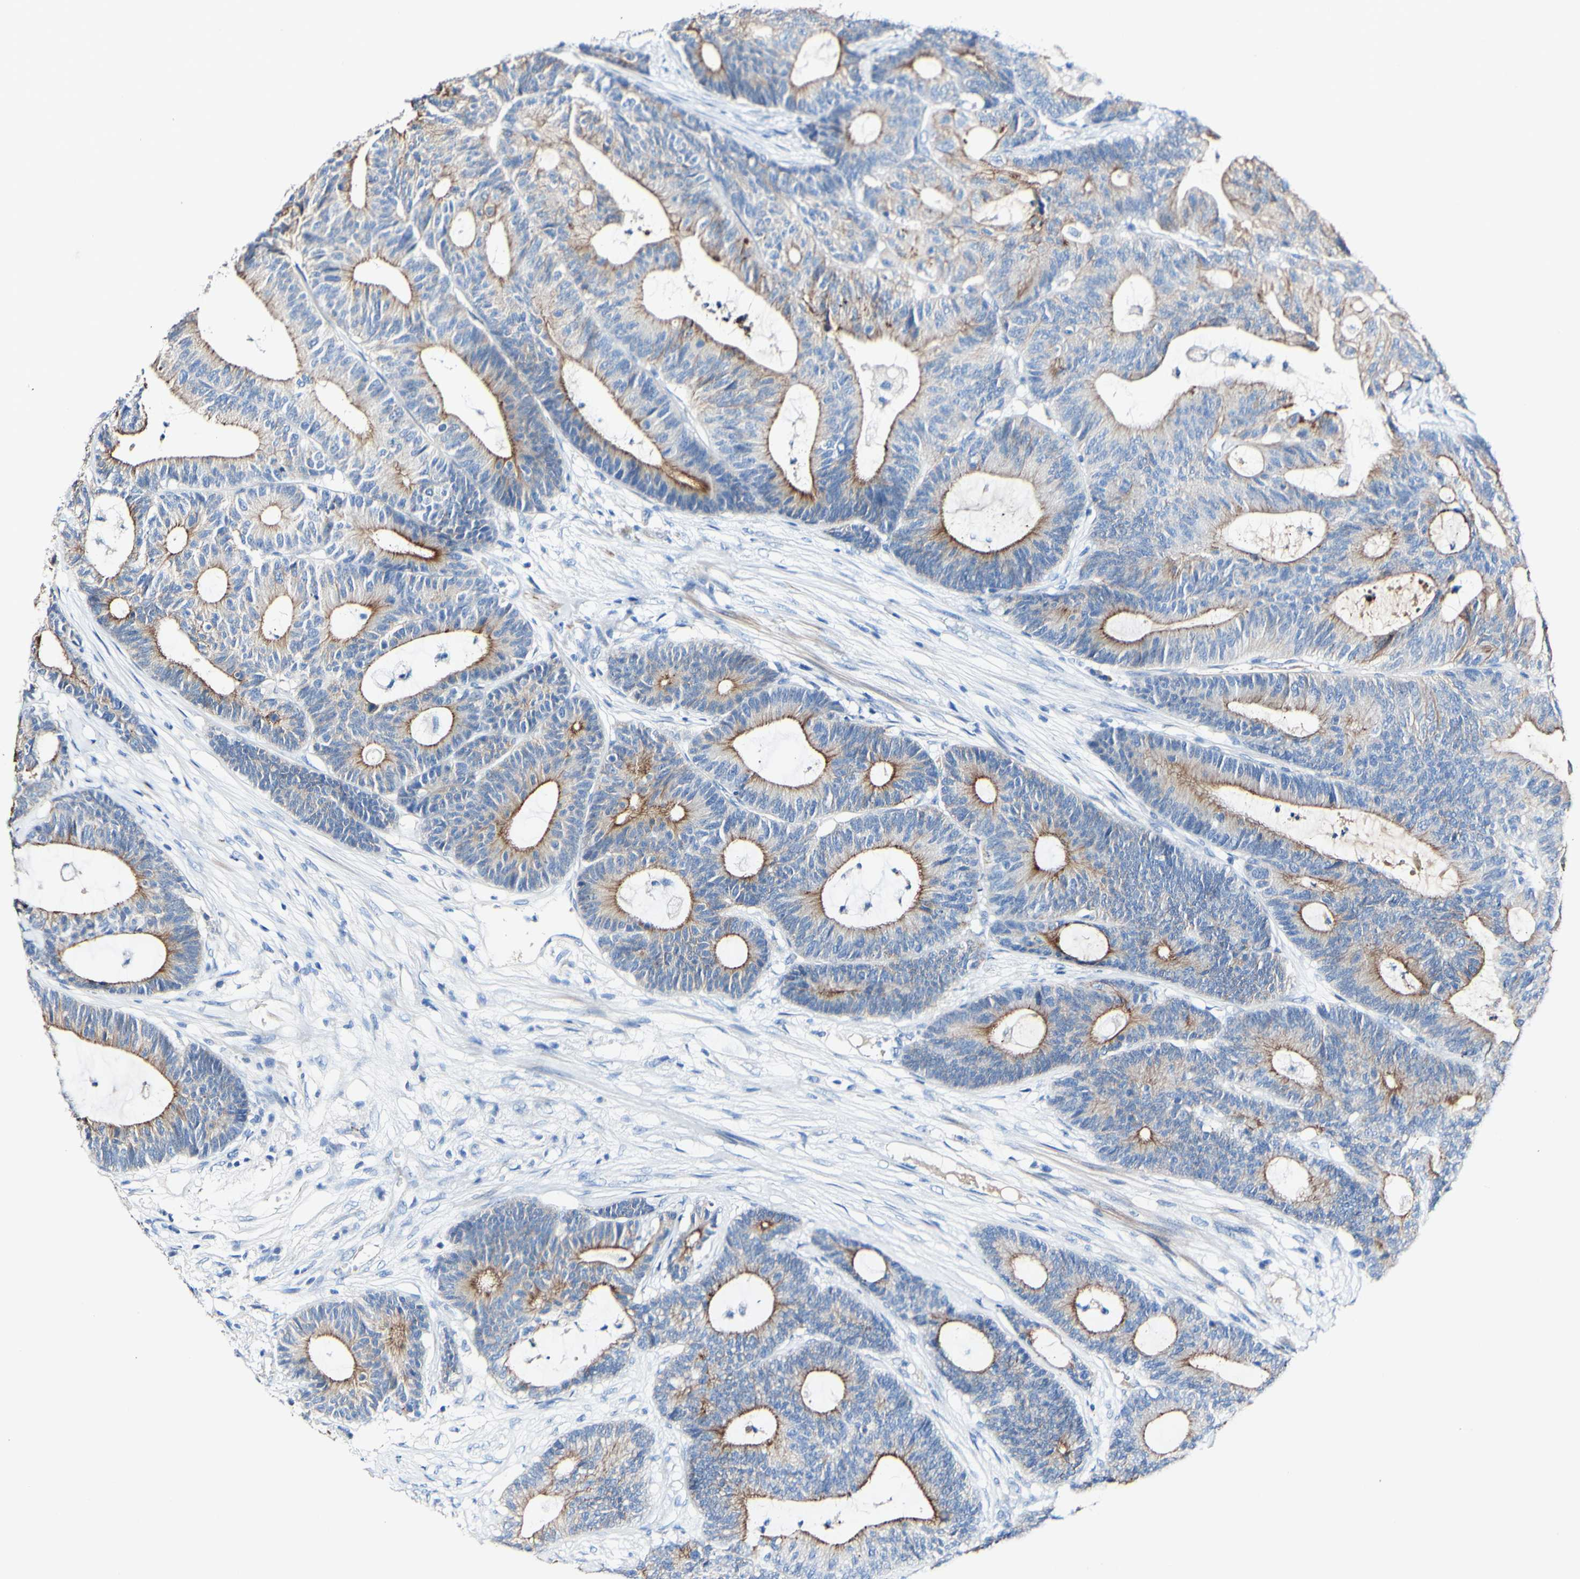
{"staining": {"intensity": "moderate", "quantity": ">75%", "location": "cytoplasmic/membranous"}, "tissue": "colorectal cancer", "cell_type": "Tumor cells", "image_type": "cancer", "snomed": [{"axis": "morphology", "description": "Adenocarcinoma, NOS"}, {"axis": "topography", "description": "Colon"}], "caption": "Protein staining displays moderate cytoplasmic/membranous positivity in about >75% of tumor cells in colorectal cancer. (Brightfield microscopy of DAB IHC at high magnification).", "gene": "DSC2", "patient": {"sex": "female", "age": 84}}